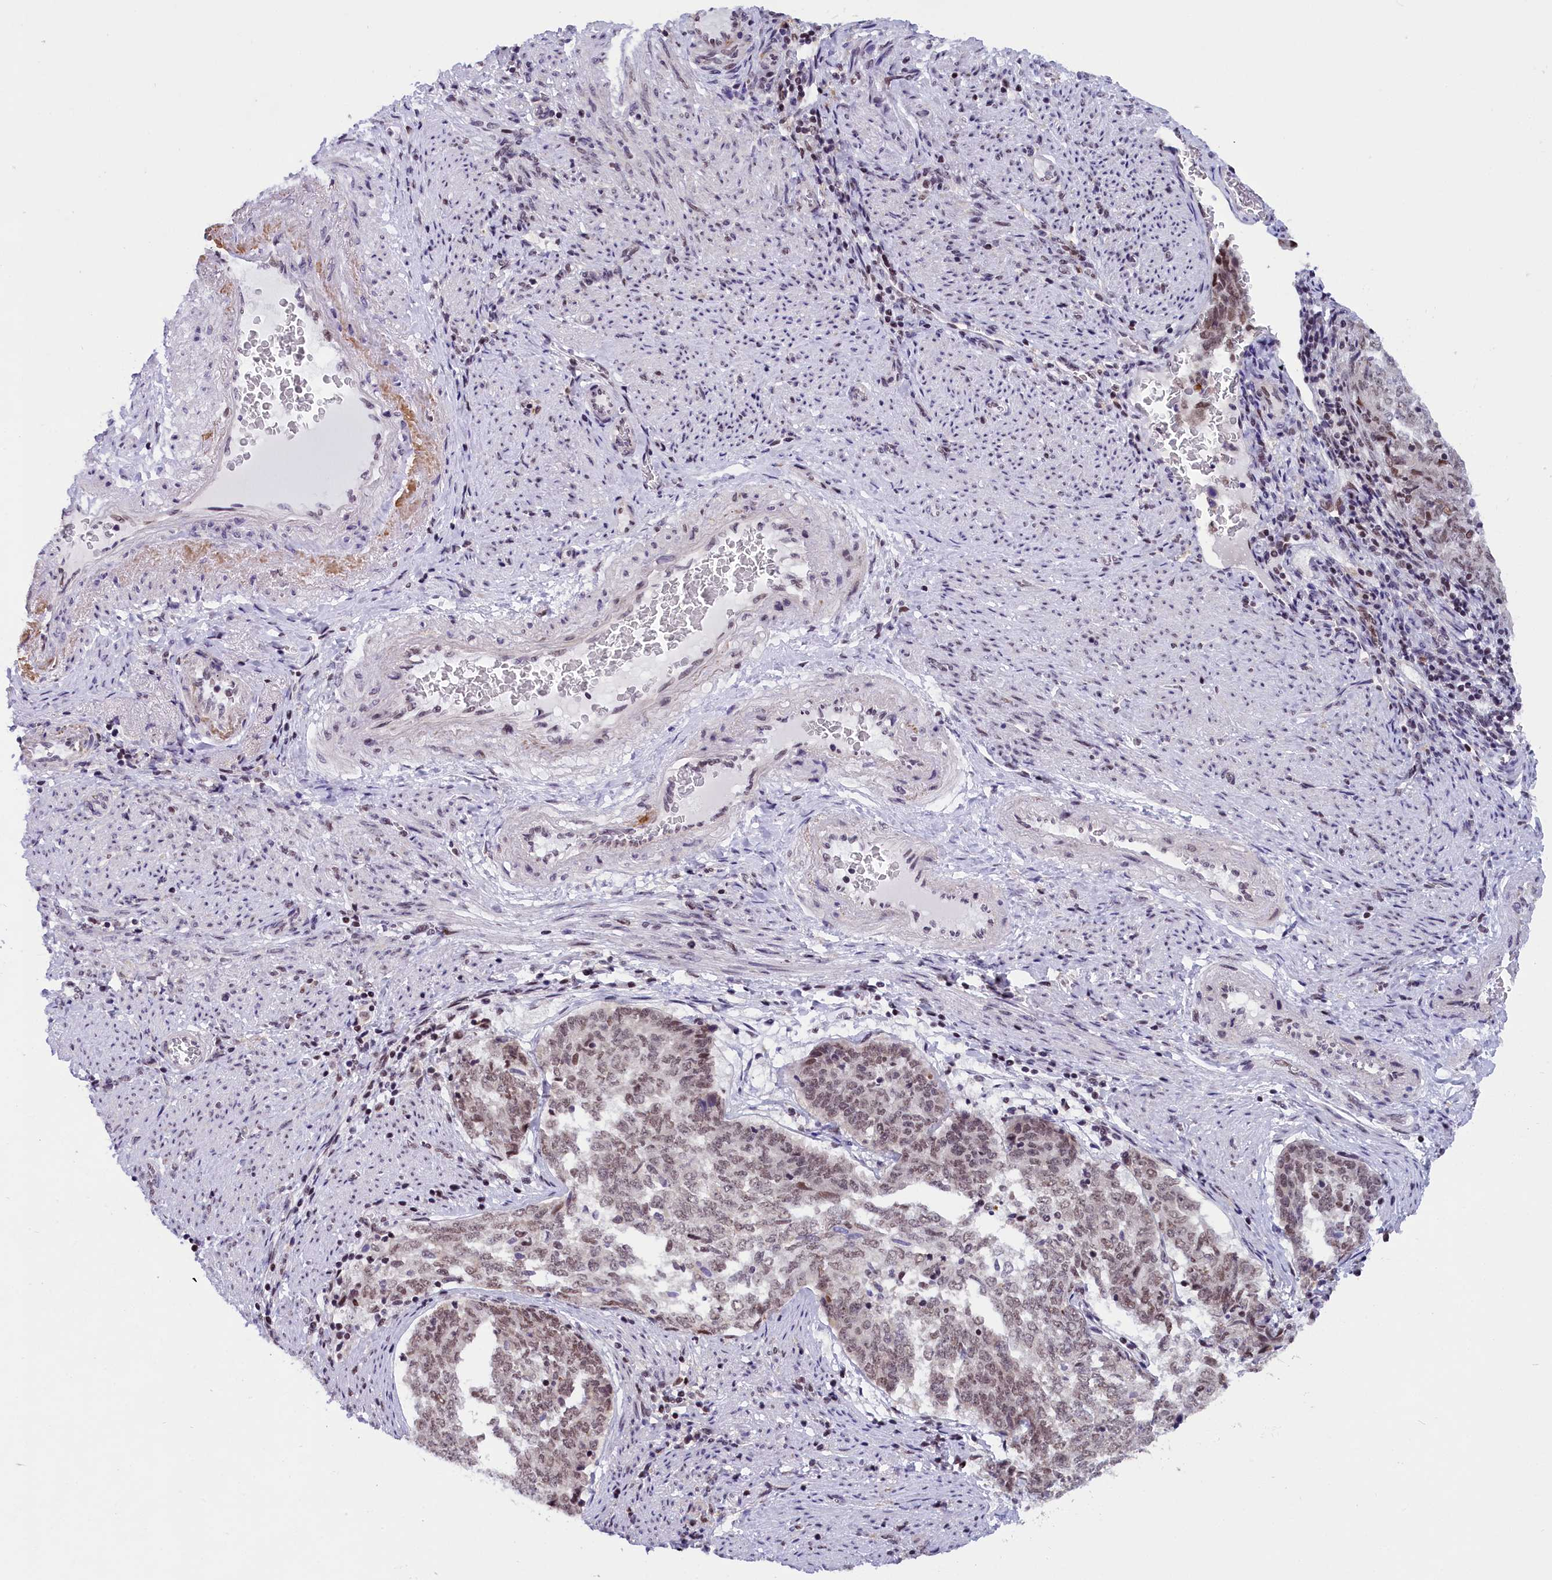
{"staining": {"intensity": "weak", "quantity": ">75%", "location": "nuclear"}, "tissue": "endometrial cancer", "cell_type": "Tumor cells", "image_type": "cancer", "snomed": [{"axis": "morphology", "description": "Adenocarcinoma, NOS"}, {"axis": "topography", "description": "Endometrium"}], "caption": "Weak nuclear staining for a protein is present in approximately >75% of tumor cells of endometrial adenocarcinoma using immunohistochemistry (IHC).", "gene": "CDYL2", "patient": {"sex": "female", "age": 80}}